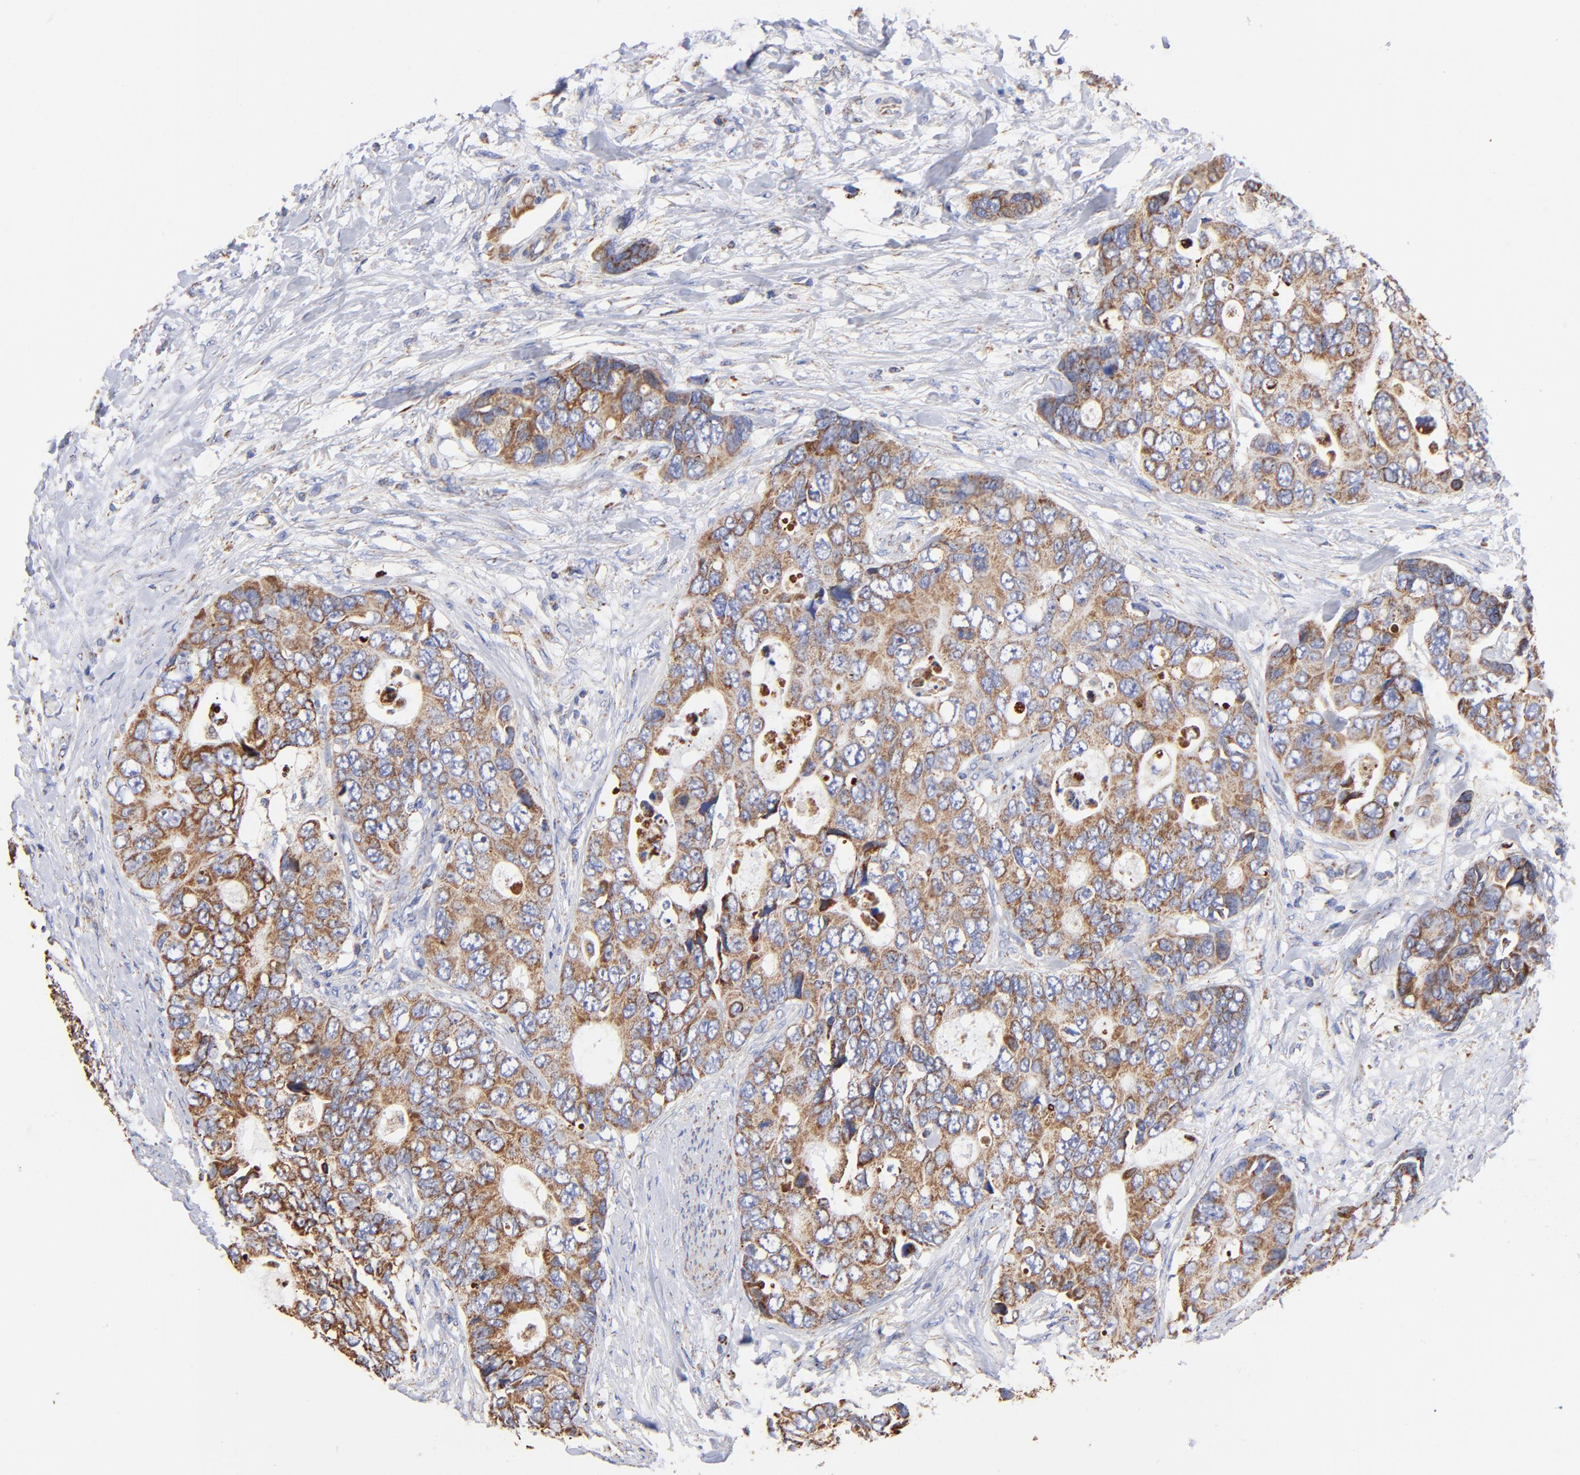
{"staining": {"intensity": "strong", "quantity": ">75%", "location": "cytoplasmic/membranous"}, "tissue": "colorectal cancer", "cell_type": "Tumor cells", "image_type": "cancer", "snomed": [{"axis": "morphology", "description": "Adenocarcinoma, NOS"}, {"axis": "topography", "description": "Rectum"}], "caption": "Colorectal cancer (adenocarcinoma) tissue exhibits strong cytoplasmic/membranous staining in approximately >75% of tumor cells, visualized by immunohistochemistry. The staining was performed using DAB, with brown indicating positive protein expression. Nuclei are stained blue with hematoxylin.", "gene": "PHB1", "patient": {"sex": "female", "age": 67}}